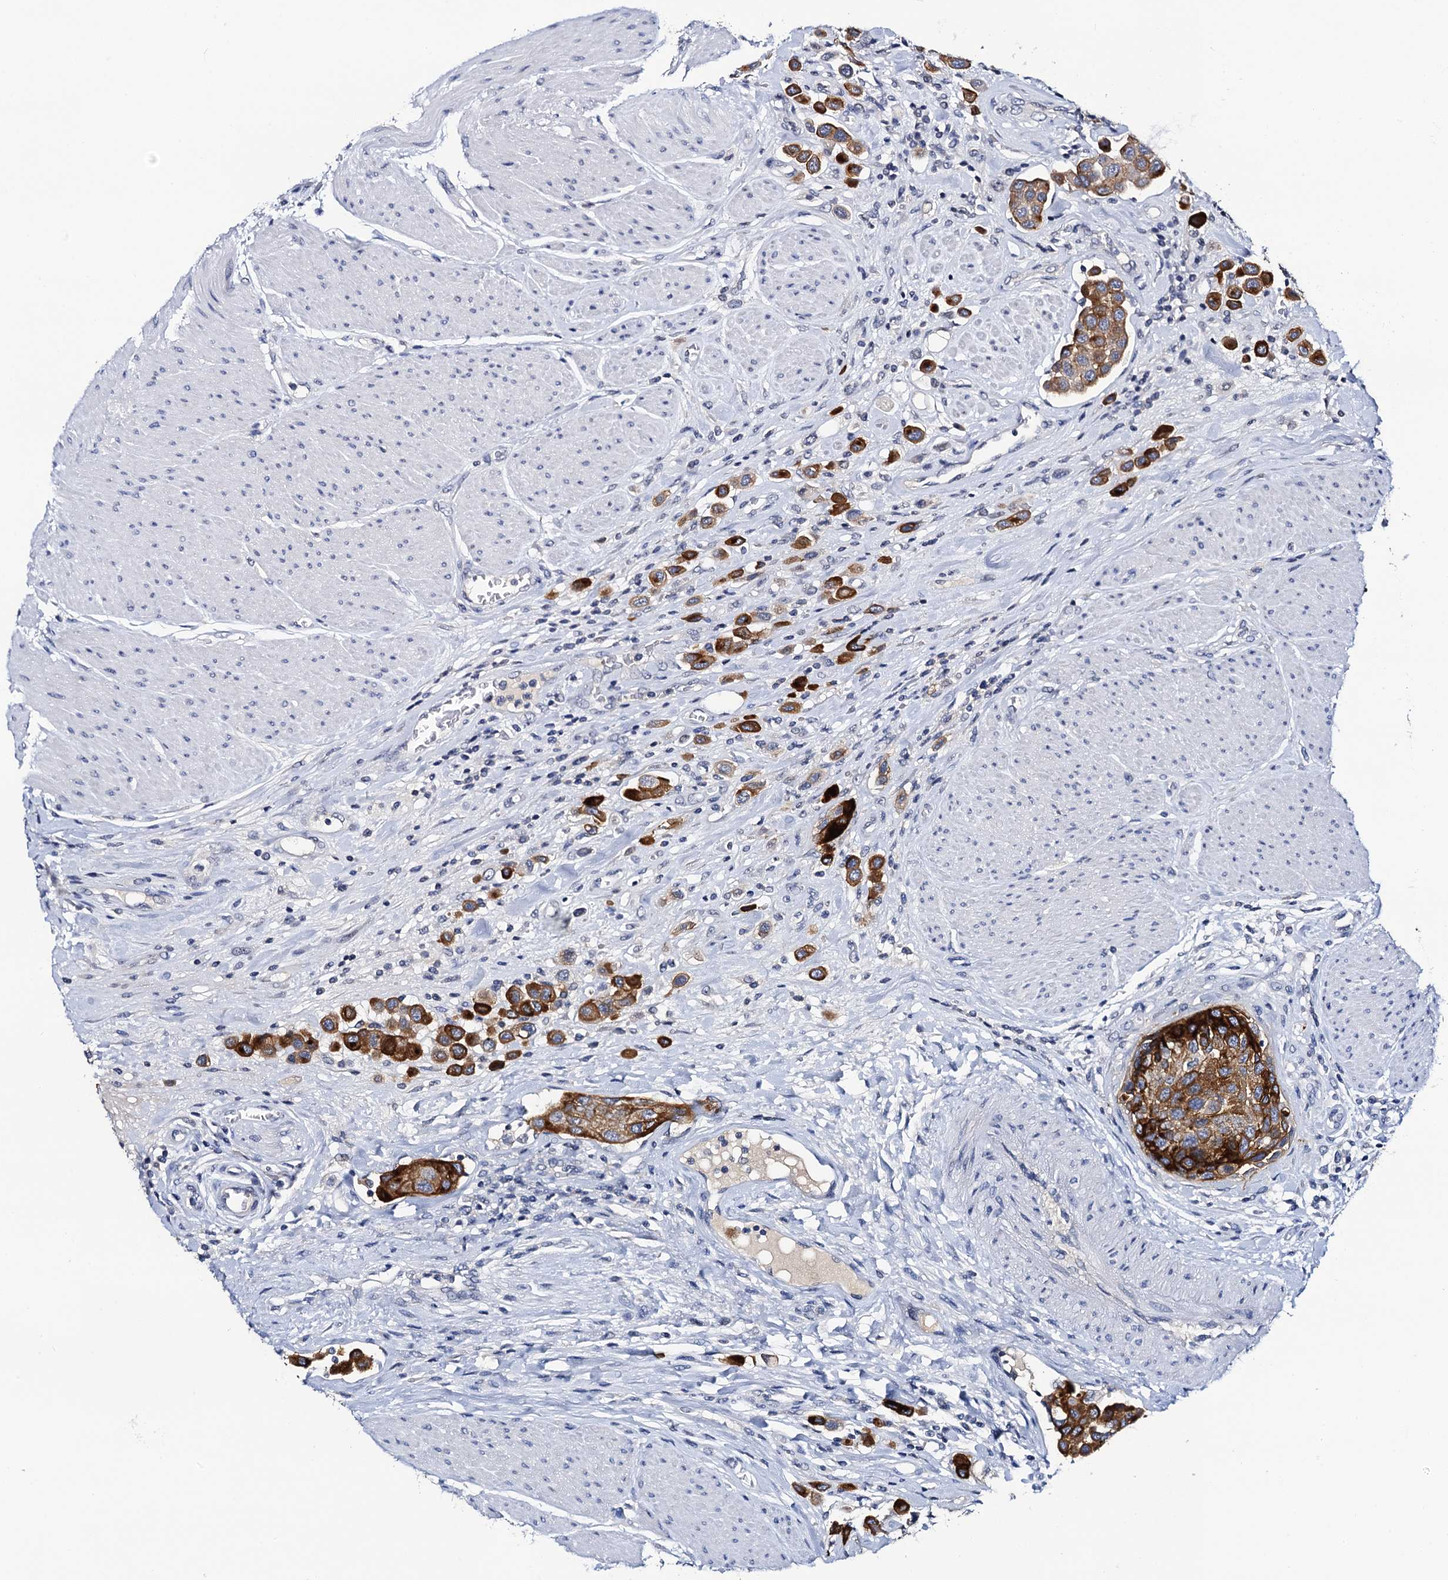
{"staining": {"intensity": "strong", "quantity": ">75%", "location": "cytoplasmic/membranous"}, "tissue": "urothelial cancer", "cell_type": "Tumor cells", "image_type": "cancer", "snomed": [{"axis": "morphology", "description": "Urothelial carcinoma, High grade"}, {"axis": "topography", "description": "Urinary bladder"}], "caption": "Tumor cells display high levels of strong cytoplasmic/membranous staining in about >75% of cells in human urothelial carcinoma (high-grade).", "gene": "LYPD3", "patient": {"sex": "male", "age": 50}}